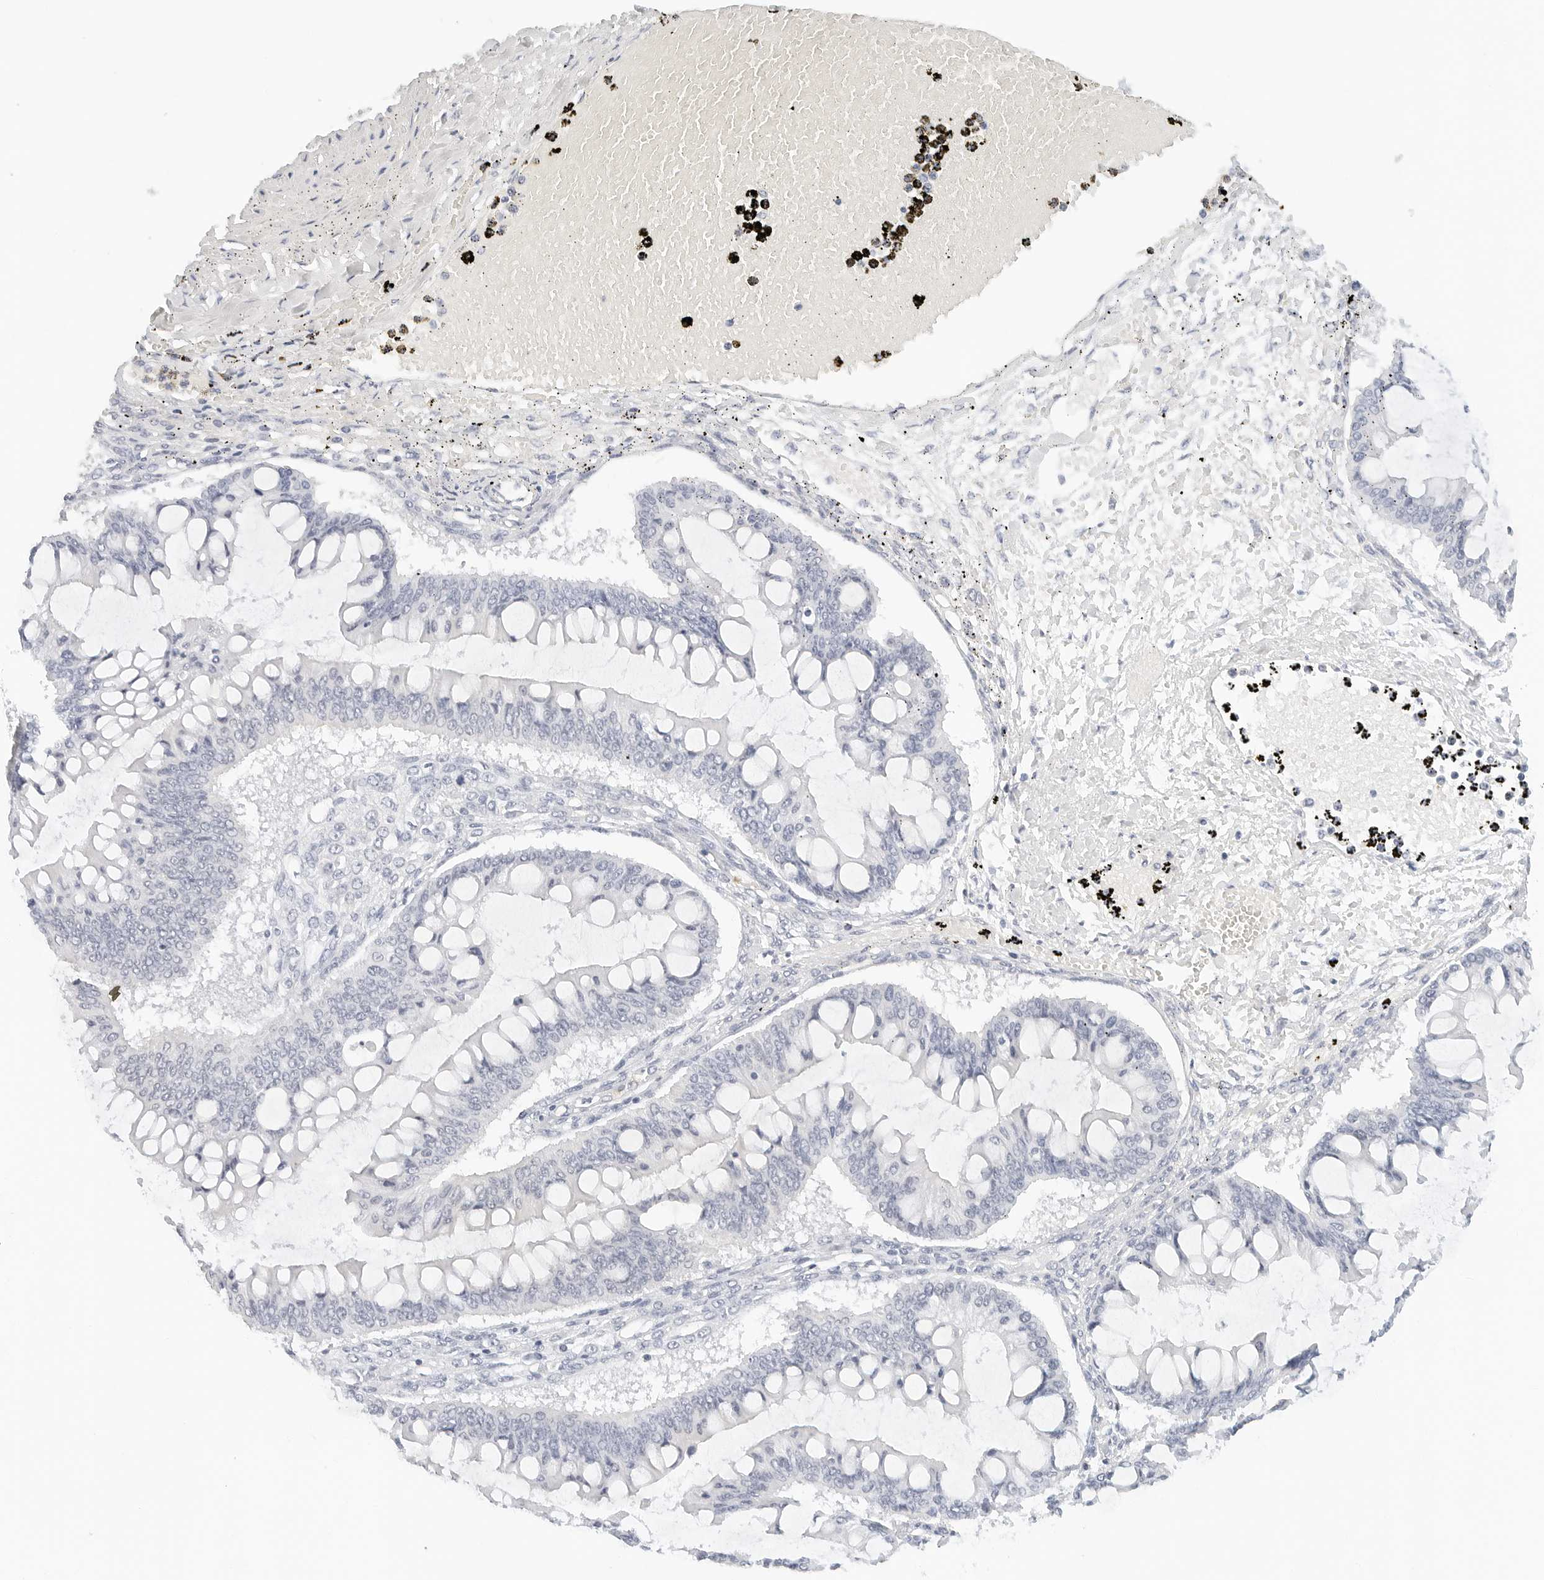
{"staining": {"intensity": "negative", "quantity": "none", "location": "none"}, "tissue": "ovarian cancer", "cell_type": "Tumor cells", "image_type": "cancer", "snomed": [{"axis": "morphology", "description": "Cystadenocarcinoma, mucinous, NOS"}, {"axis": "topography", "description": "Ovary"}], "caption": "DAB immunohistochemical staining of human mucinous cystadenocarcinoma (ovarian) displays no significant expression in tumor cells.", "gene": "CD22", "patient": {"sex": "female", "age": 73}}